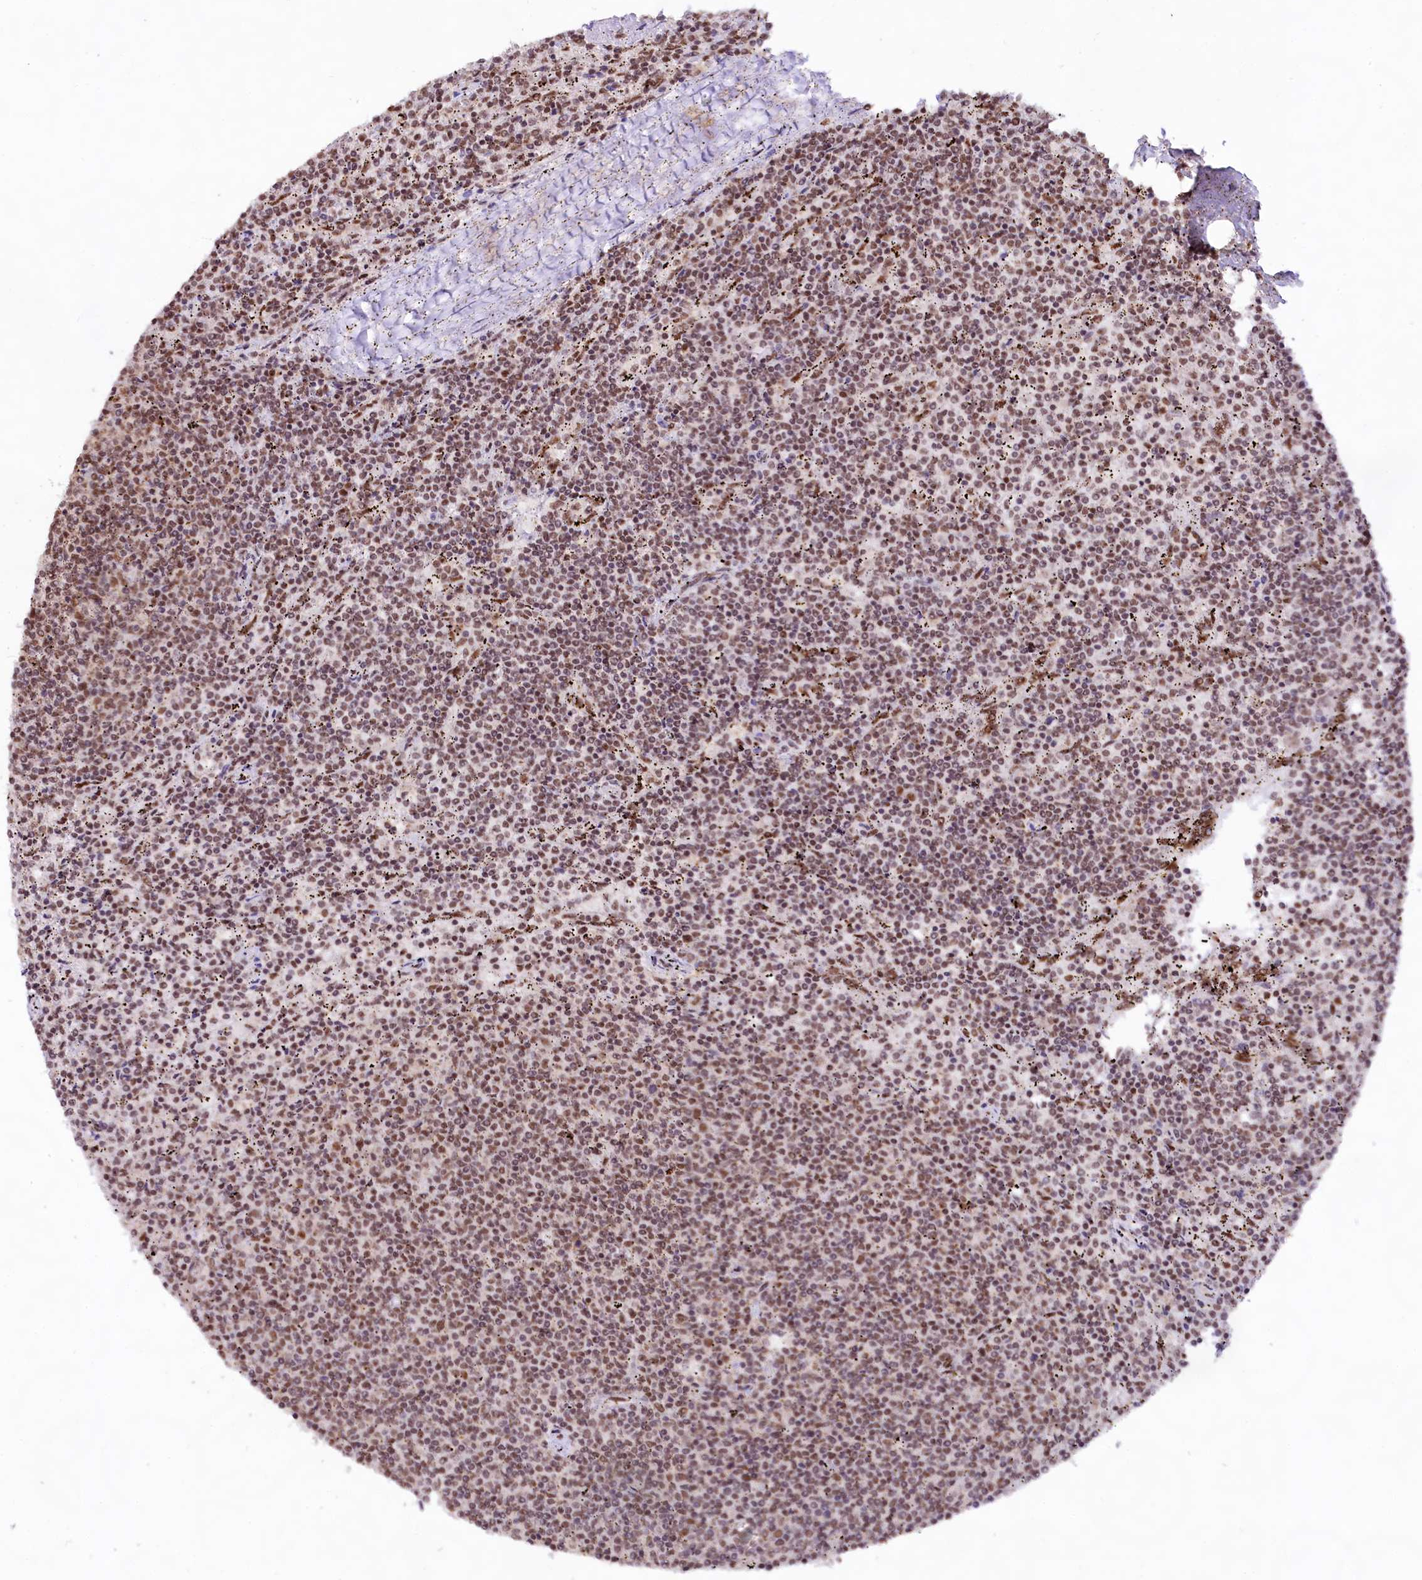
{"staining": {"intensity": "moderate", "quantity": ">75%", "location": "nuclear"}, "tissue": "lymphoma", "cell_type": "Tumor cells", "image_type": "cancer", "snomed": [{"axis": "morphology", "description": "Malignant lymphoma, non-Hodgkin's type, Low grade"}, {"axis": "topography", "description": "Spleen"}], "caption": "Immunohistochemical staining of malignant lymphoma, non-Hodgkin's type (low-grade) exhibits medium levels of moderate nuclear protein expression in about >75% of tumor cells.", "gene": "HIRA", "patient": {"sex": "female", "age": 50}}